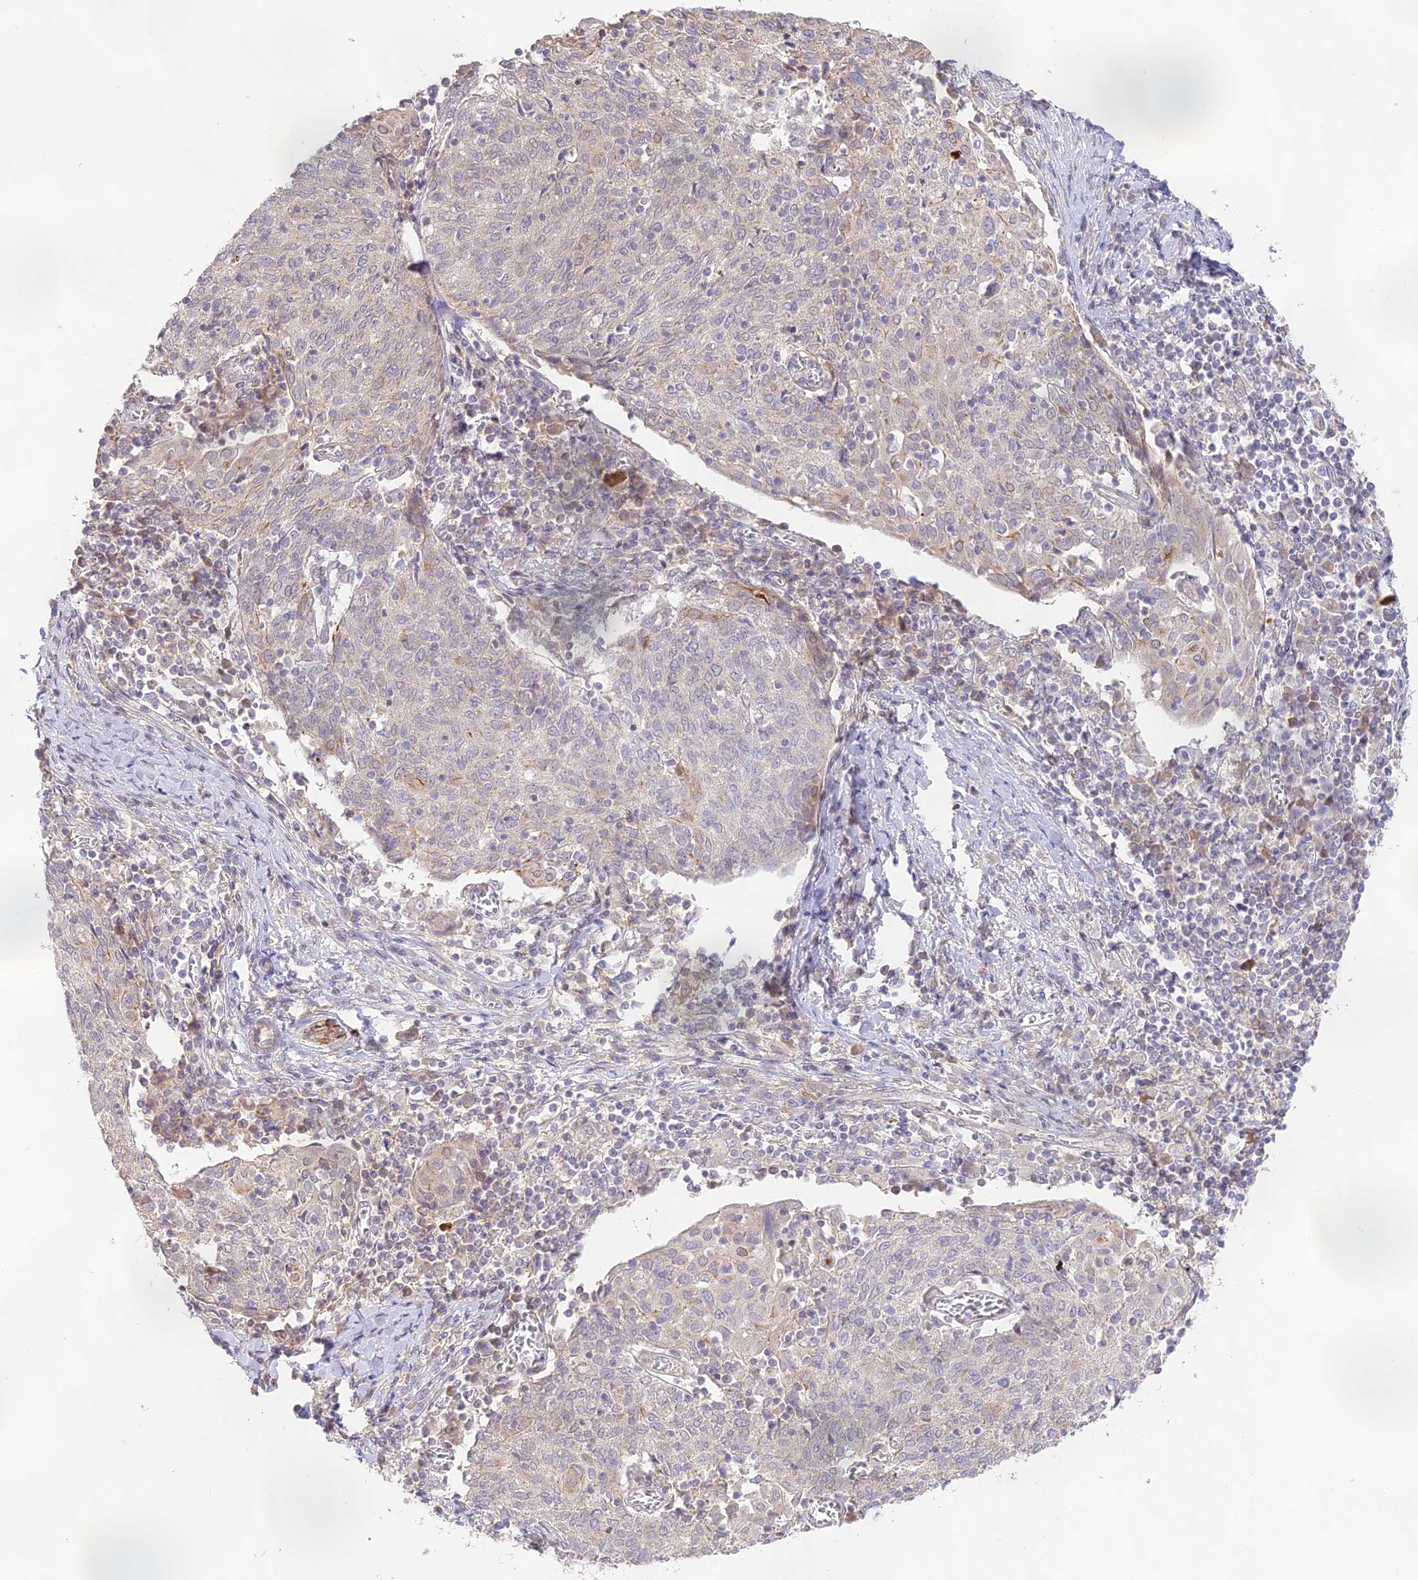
{"staining": {"intensity": "weak", "quantity": "<25%", "location": "cytoplasmic/membranous"}, "tissue": "cervical cancer", "cell_type": "Tumor cells", "image_type": "cancer", "snomed": [{"axis": "morphology", "description": "Squamous cell carcinoma, NOS"}, {"axis": "topography", "description": "Cervix"}], "caption": "This is a photomicrograph of immunohistochemistry (IHC) staining of squamous cell carcinoma (cervical), which shows no expression in tumor cells.", "gene": "CAMSAP3", "patient": {"sex": "female", "age": 52}}